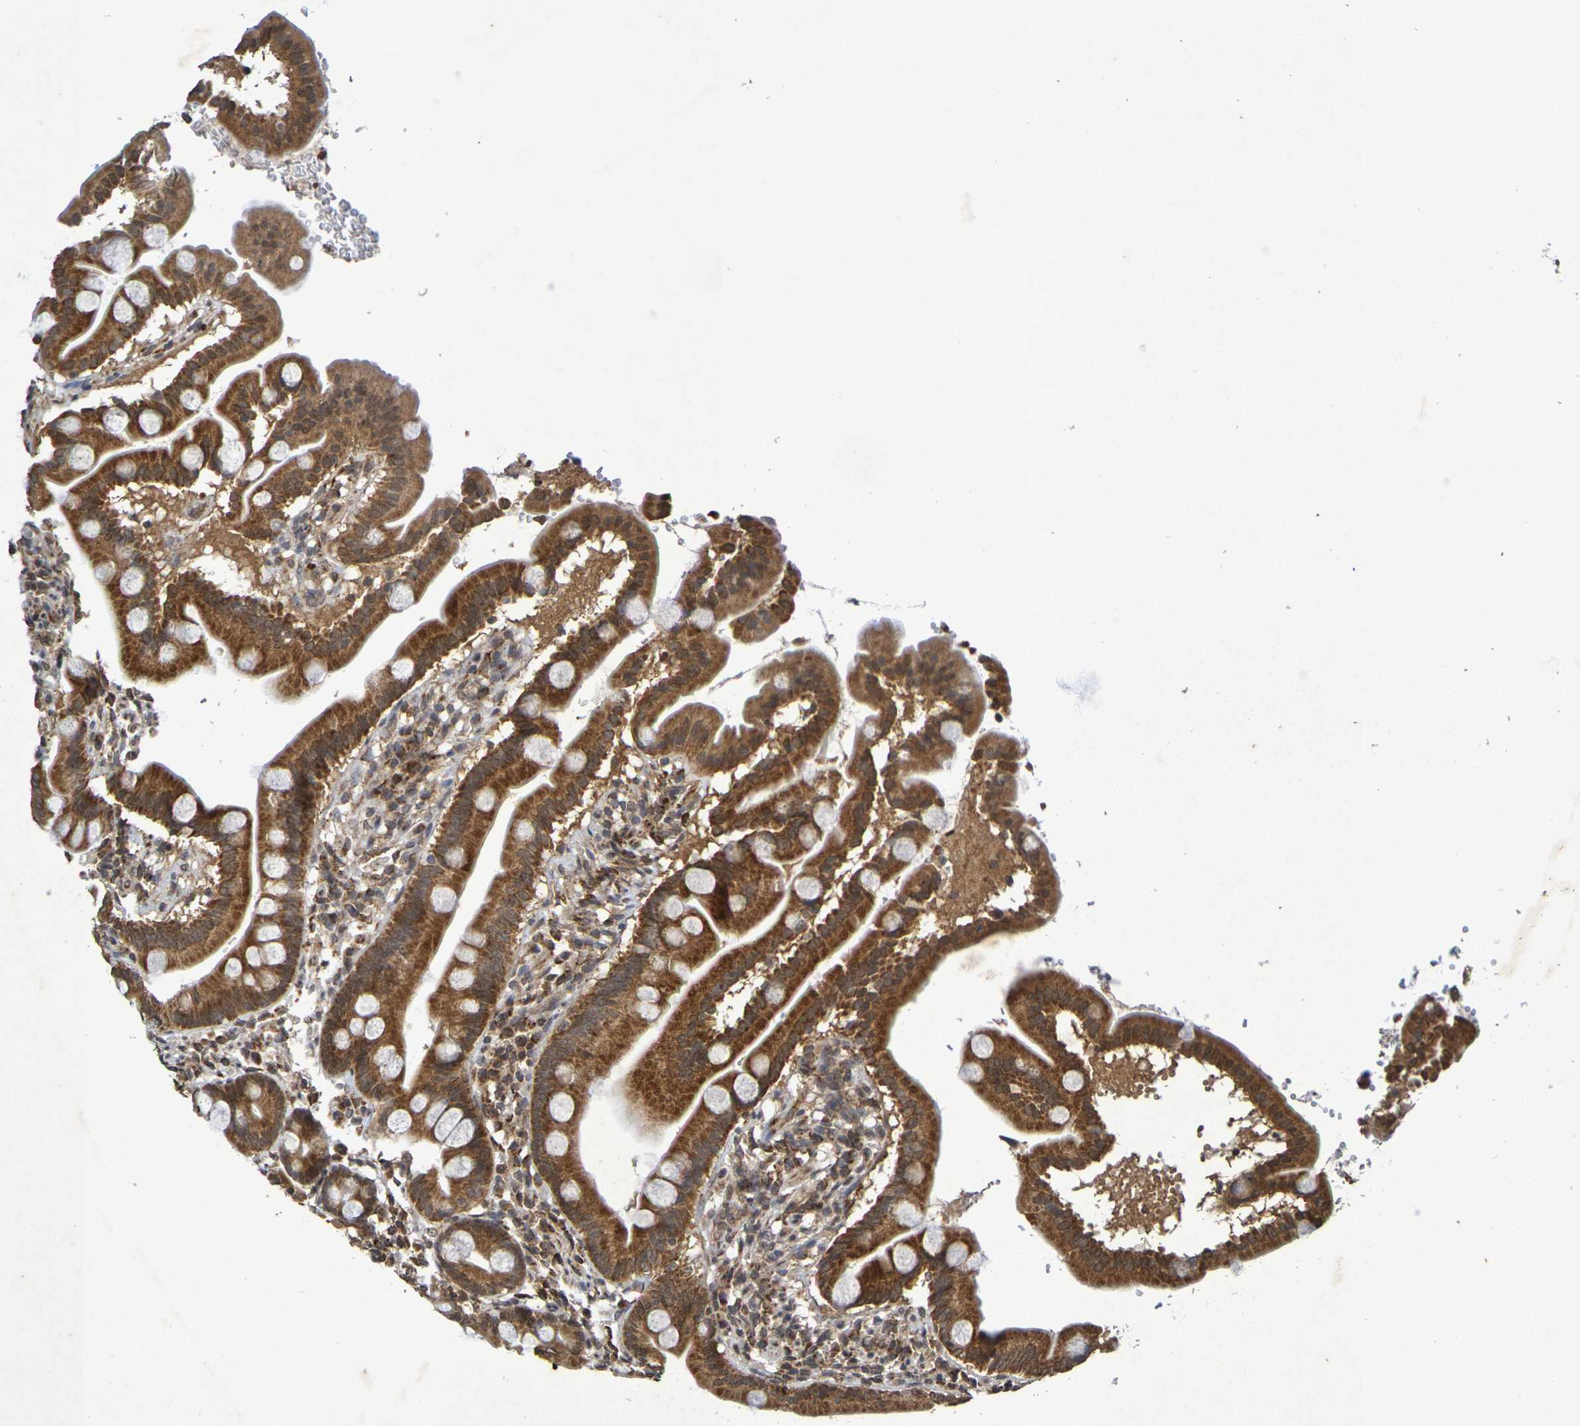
{"staining": {"intensity": "strong", "quantity": ">75%", "location": "cytoplasmic/membranous"}, "tissue": "duodenum", "cell_type": "Glandular cells", "image_type": "normal", "snomed": [{"axis": "morphology", "description": "Normal tissue, NOS"}, {"axis": "topography", "description": "Duodenum"}], "caption": "Human duodenum stained with a brown dye demonstrates strong cytoplasmic/membranous positive positivity in about >75% of glandular cells.", "gene": "GUCY1A2", "patient": {"sex": "male", "age": 50}}